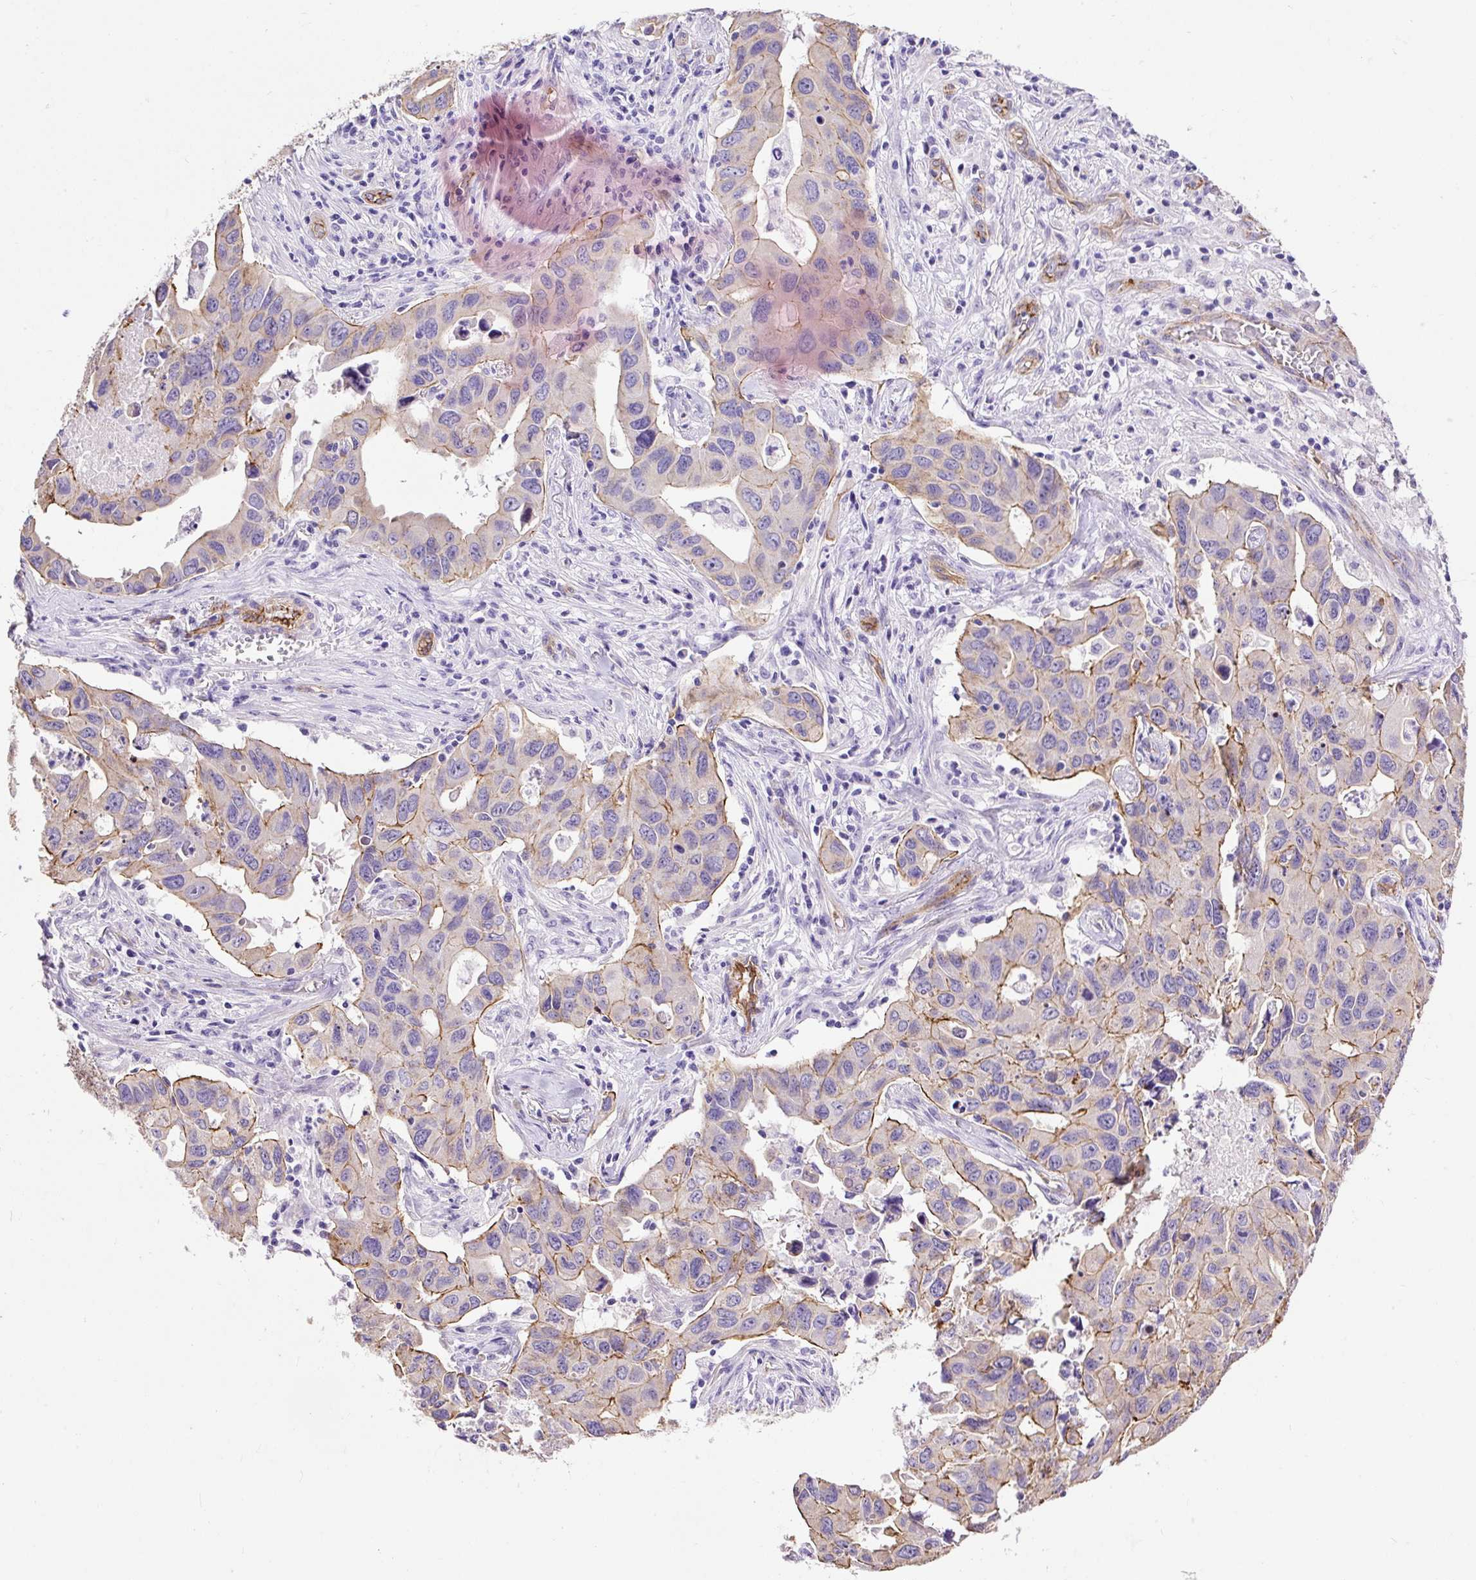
{"staining": {"intensity": "moderate", "quantity": "<25%", "location": "cytoplasmic/membranous"}, "tissue": "lung cancer", "cell_type": "Tumor cells", "image_type": "cancer", "snomed": [{"axis": "morphology", "description": "Adenocarcinoma, NOS"}, {"axis": "topography", "description": "Lung"}], "caption": "Brown immunohistochemical staining in lung cancer displays moderate cytoplasmic/membranous positivity in about <25% of tumor cells.", "gene": "MAGEB16", "patient": {"sex": "male", "age": 64}}